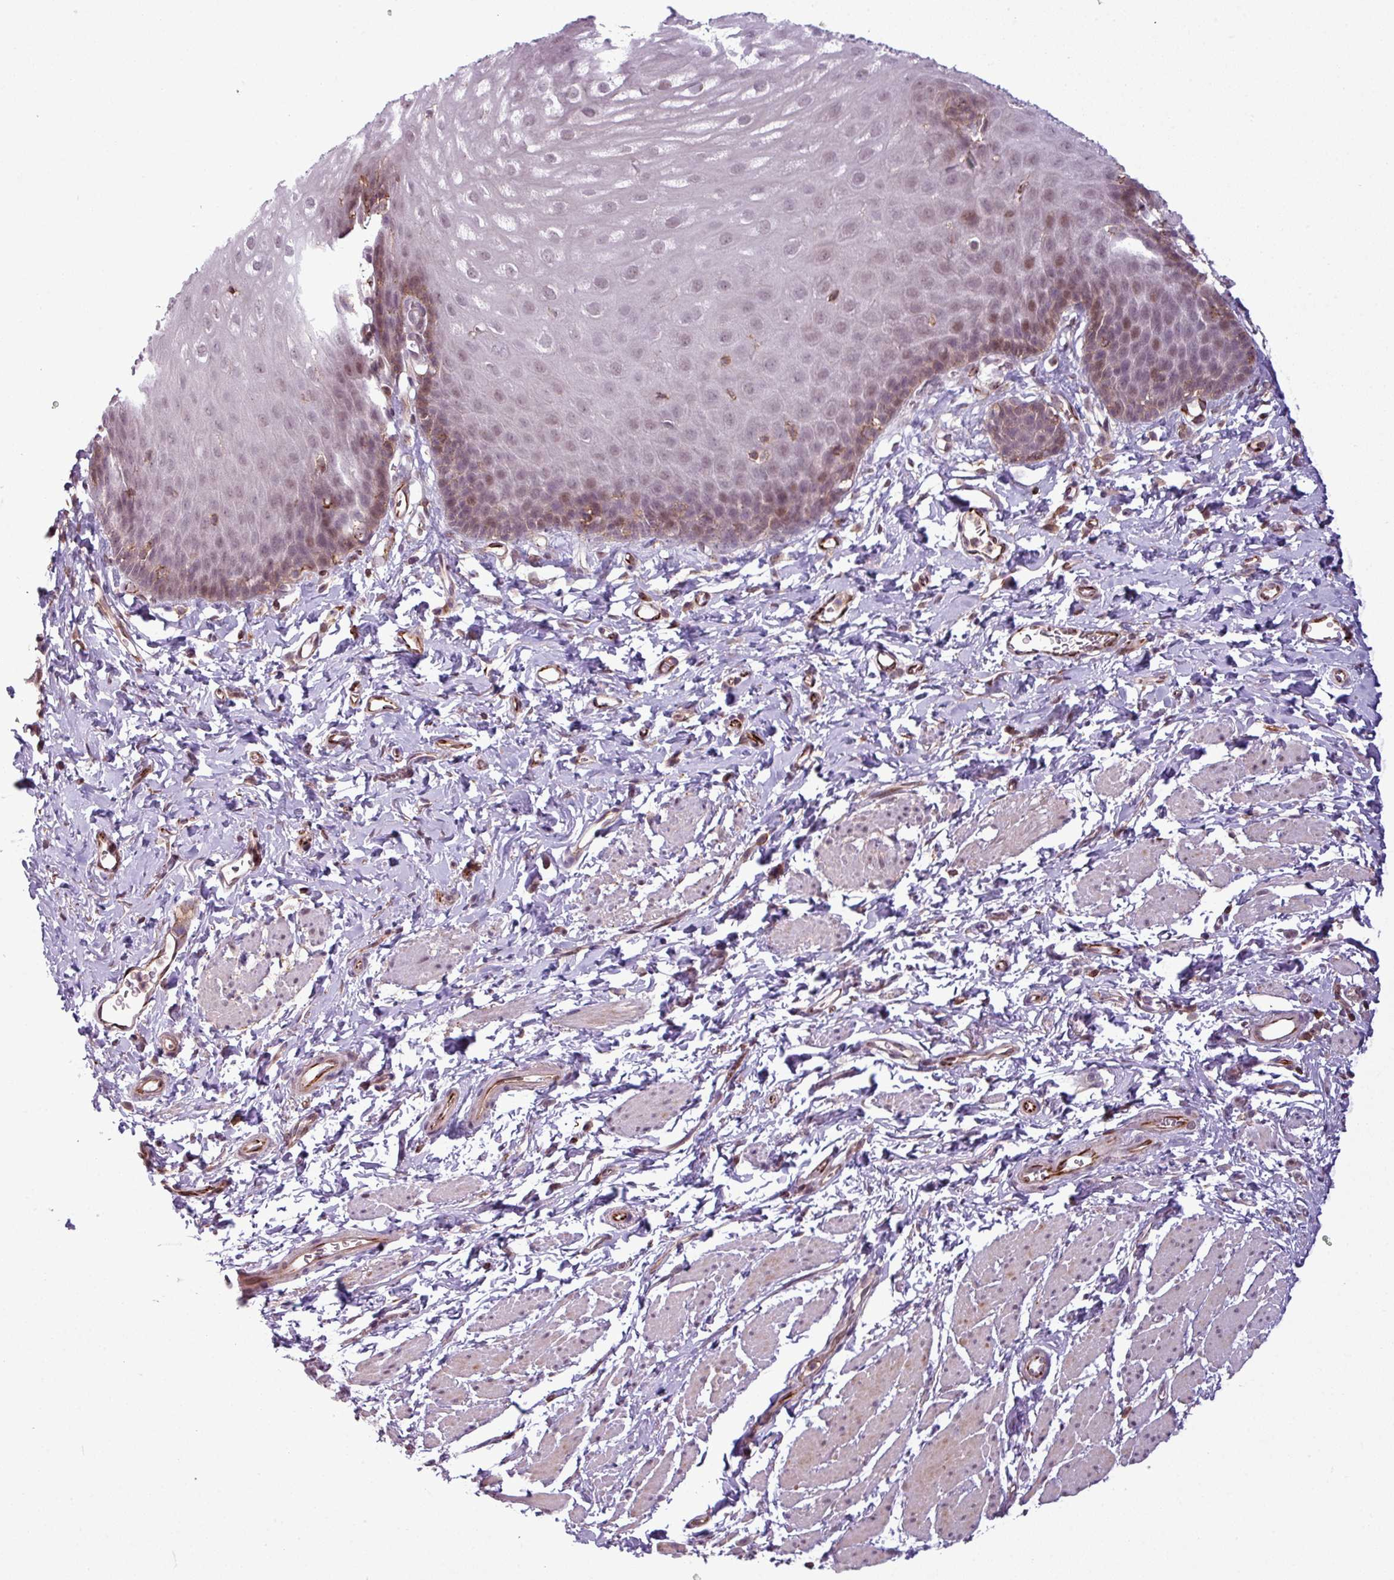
{"staining": {"intensity": "weak", "quantity": "25%-75%", "location": "cytoplasmic/membranous,nuclear"}, "tissue": "esophagus", "cell_type": "Squamous epithelial cells", "image_type": "normal", "snomed": [{"axis": "morphology", "description": "Normal tissue, NOS"}, {"axis": "topography", "description": "Esophagus"}], "caption": "A brown stain shows weak cytoplasmic/membranous,nuclear positivity of a protein in squamous epithelial cells of normal esophagus. The staining was performed using DAB (3,3'-diaminobenzidine), with brown indicating positive protein expression. Nuclei are stained blue with hematoxylin.", "gene": "ZC2HC1C", "patient": {"sex": "male", "age": 70}}